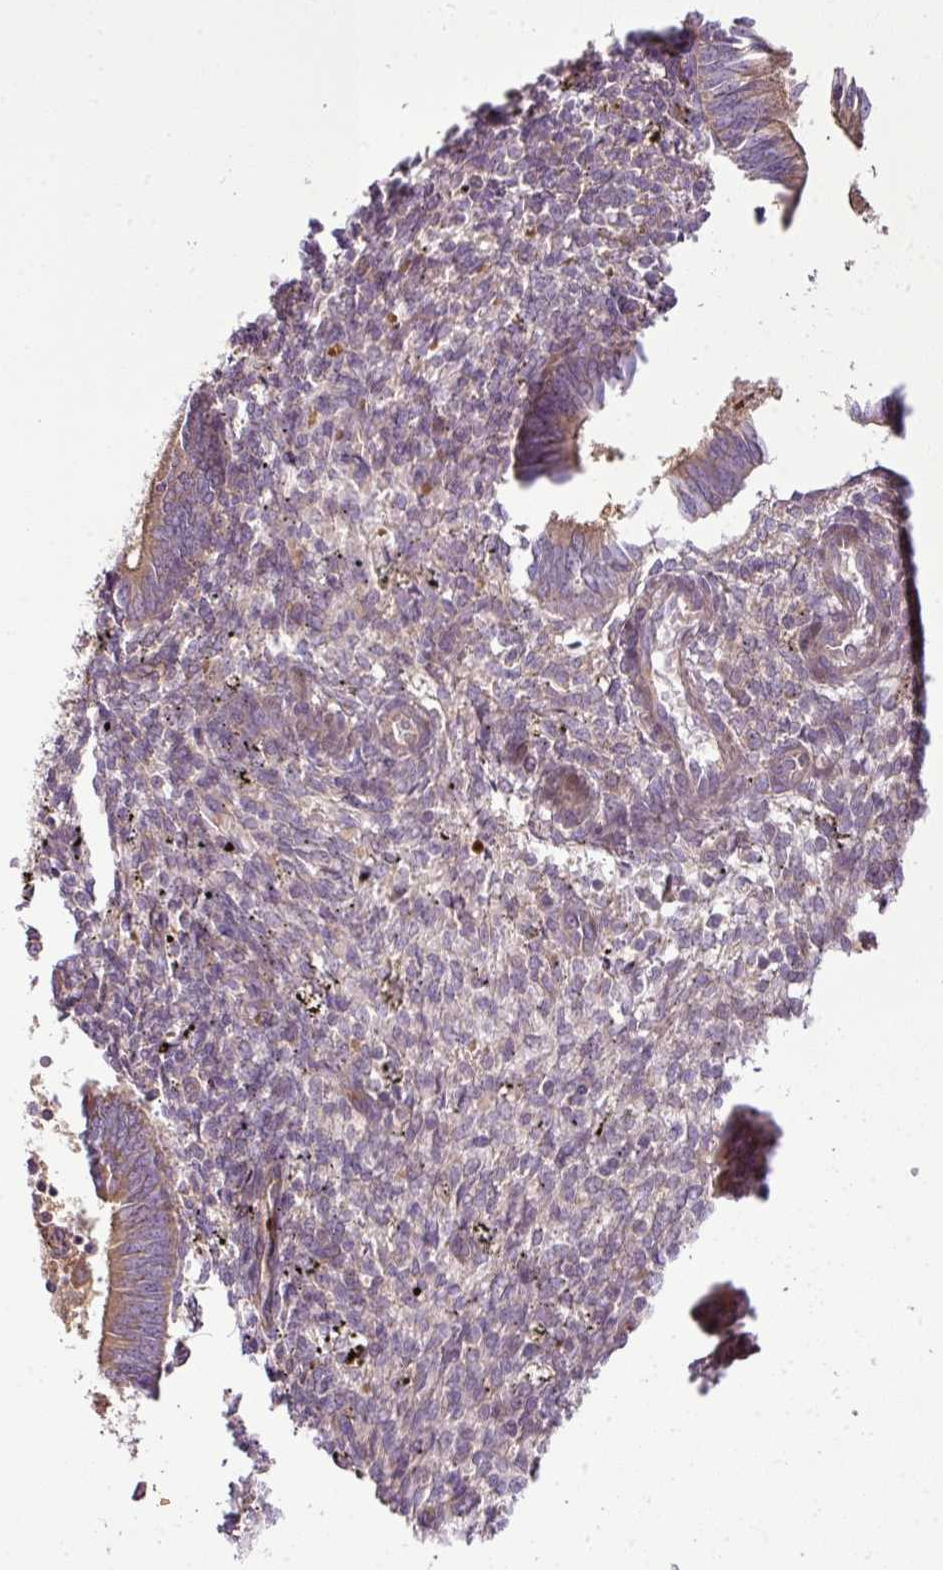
{"staining": {"intensity": "weak", "quantity": "25%-75%", "location": "cytoplasmic/membranous"}, "tissue": "endometrium", "cell_type": "Cells in endometrial stroma", "image_type": "normal", "snomed": [{"axis": "morphology", "description": "Normal tissue, NOS"}, {"axis": "topography", "description": "Endometrium"}], "caption": "Protein expression analysis of benign endometrium reveals weak cytoplasmic/membranous expression in approximately 25%-75% of cells in endometrial stroma. Nuclei are stained in blue.", "gene": "COX18", "patient": {"sex": "female", "age": 41}}